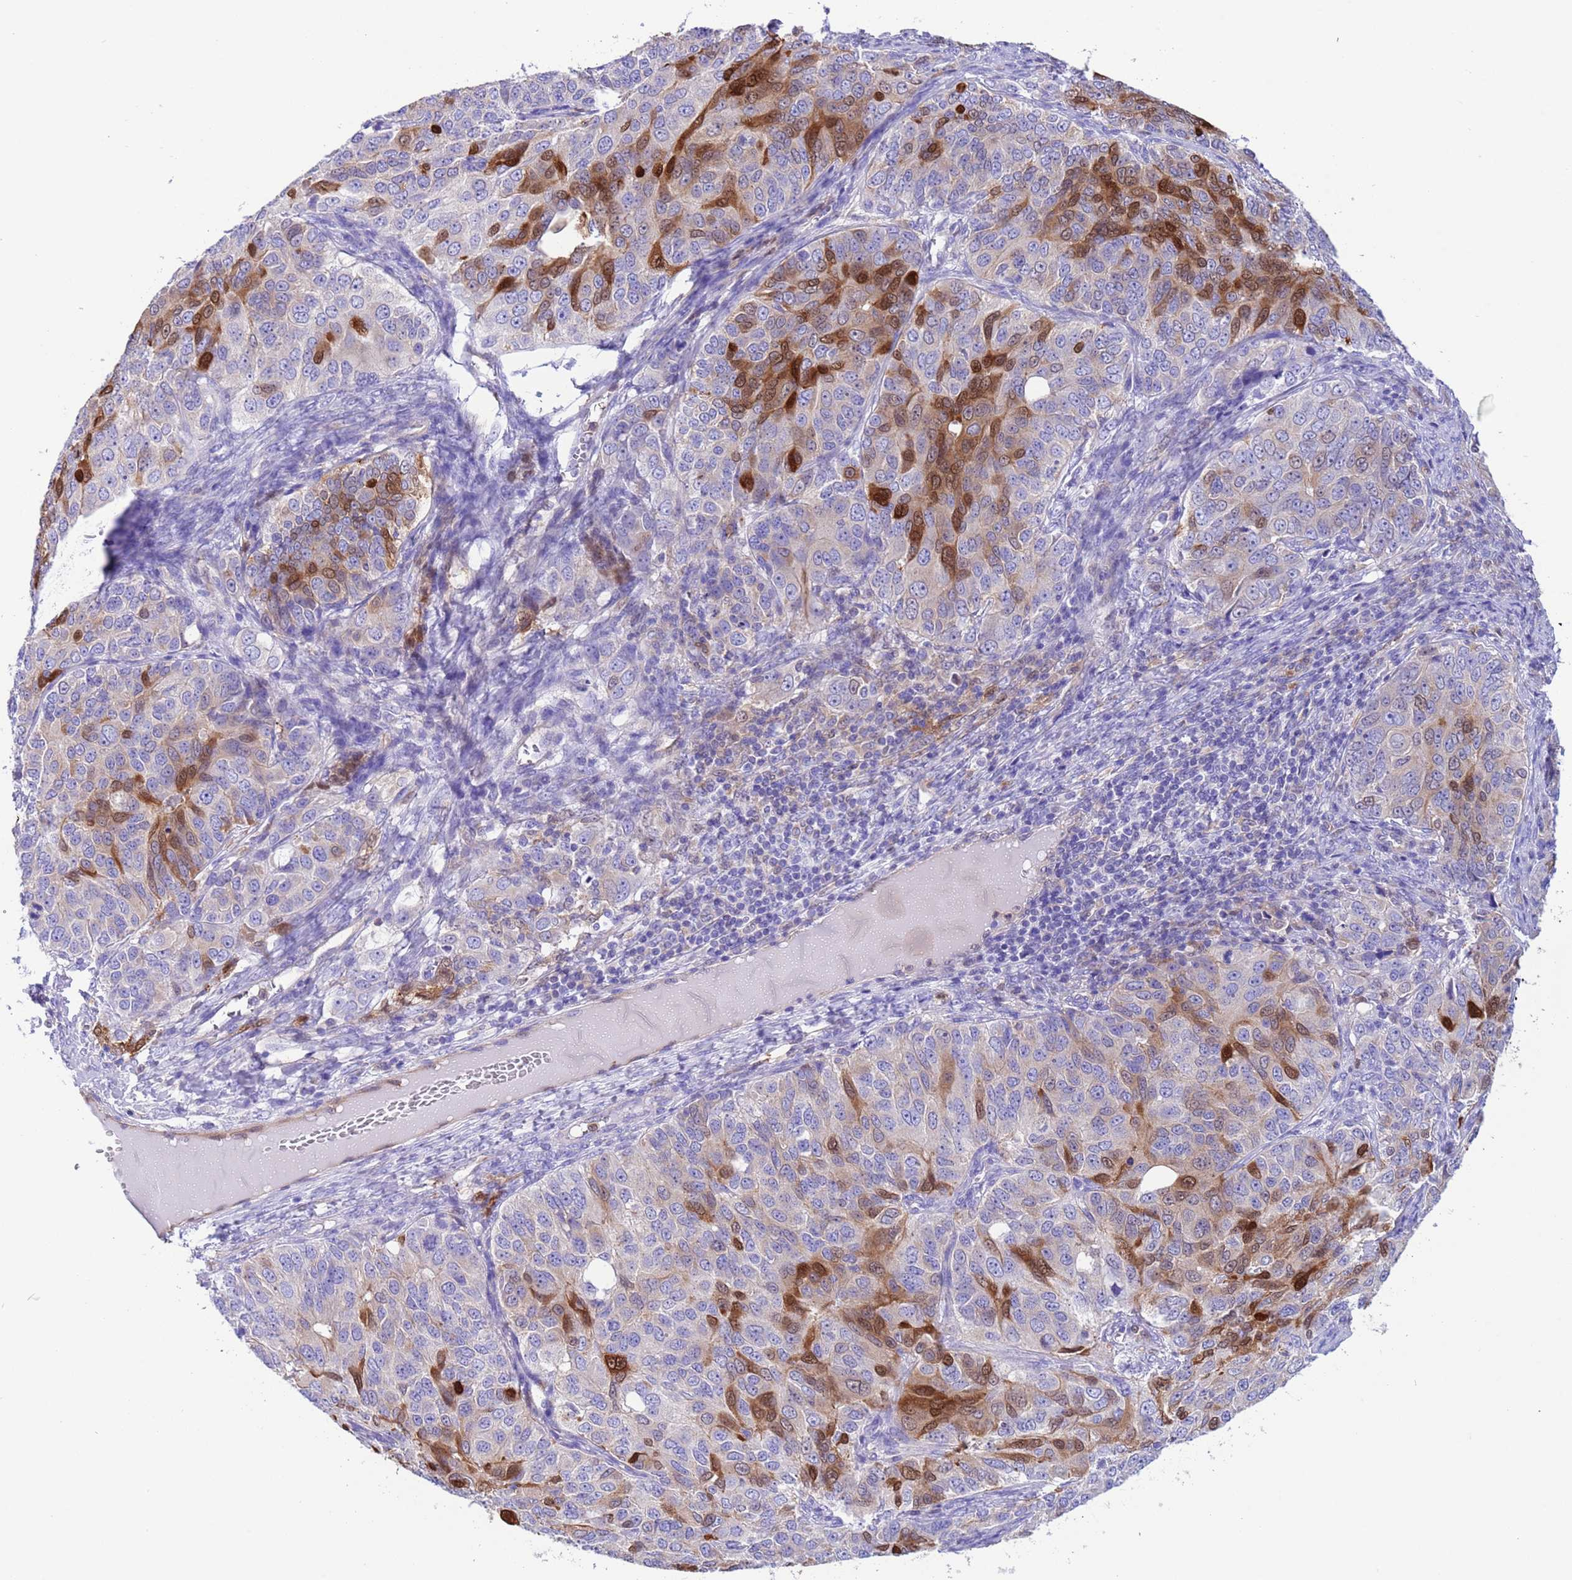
{"staining": {"intensity": "strong", "quantity": "25%-75%", "location": "cytoplasmic/membranous,nuclear"}, "tissue": "ovarian cancer", "cell_type": "Tumor cells", "image_type": "cancer", "snomed": [{"axis": "morphology", "description": "Carcinoma, endometroid"}, {"axis": "topography", "description": "Ovary"}], "caption": "The photomicrograph reveals staining of ovarian cancer (endometroid carcinoma), revealing strong cytoplasmic/membranous and nuclear protein expression (brown color) within tumor cells.", "gene": "C6orf47", "patient": {"sex": "female", "age": 51}}